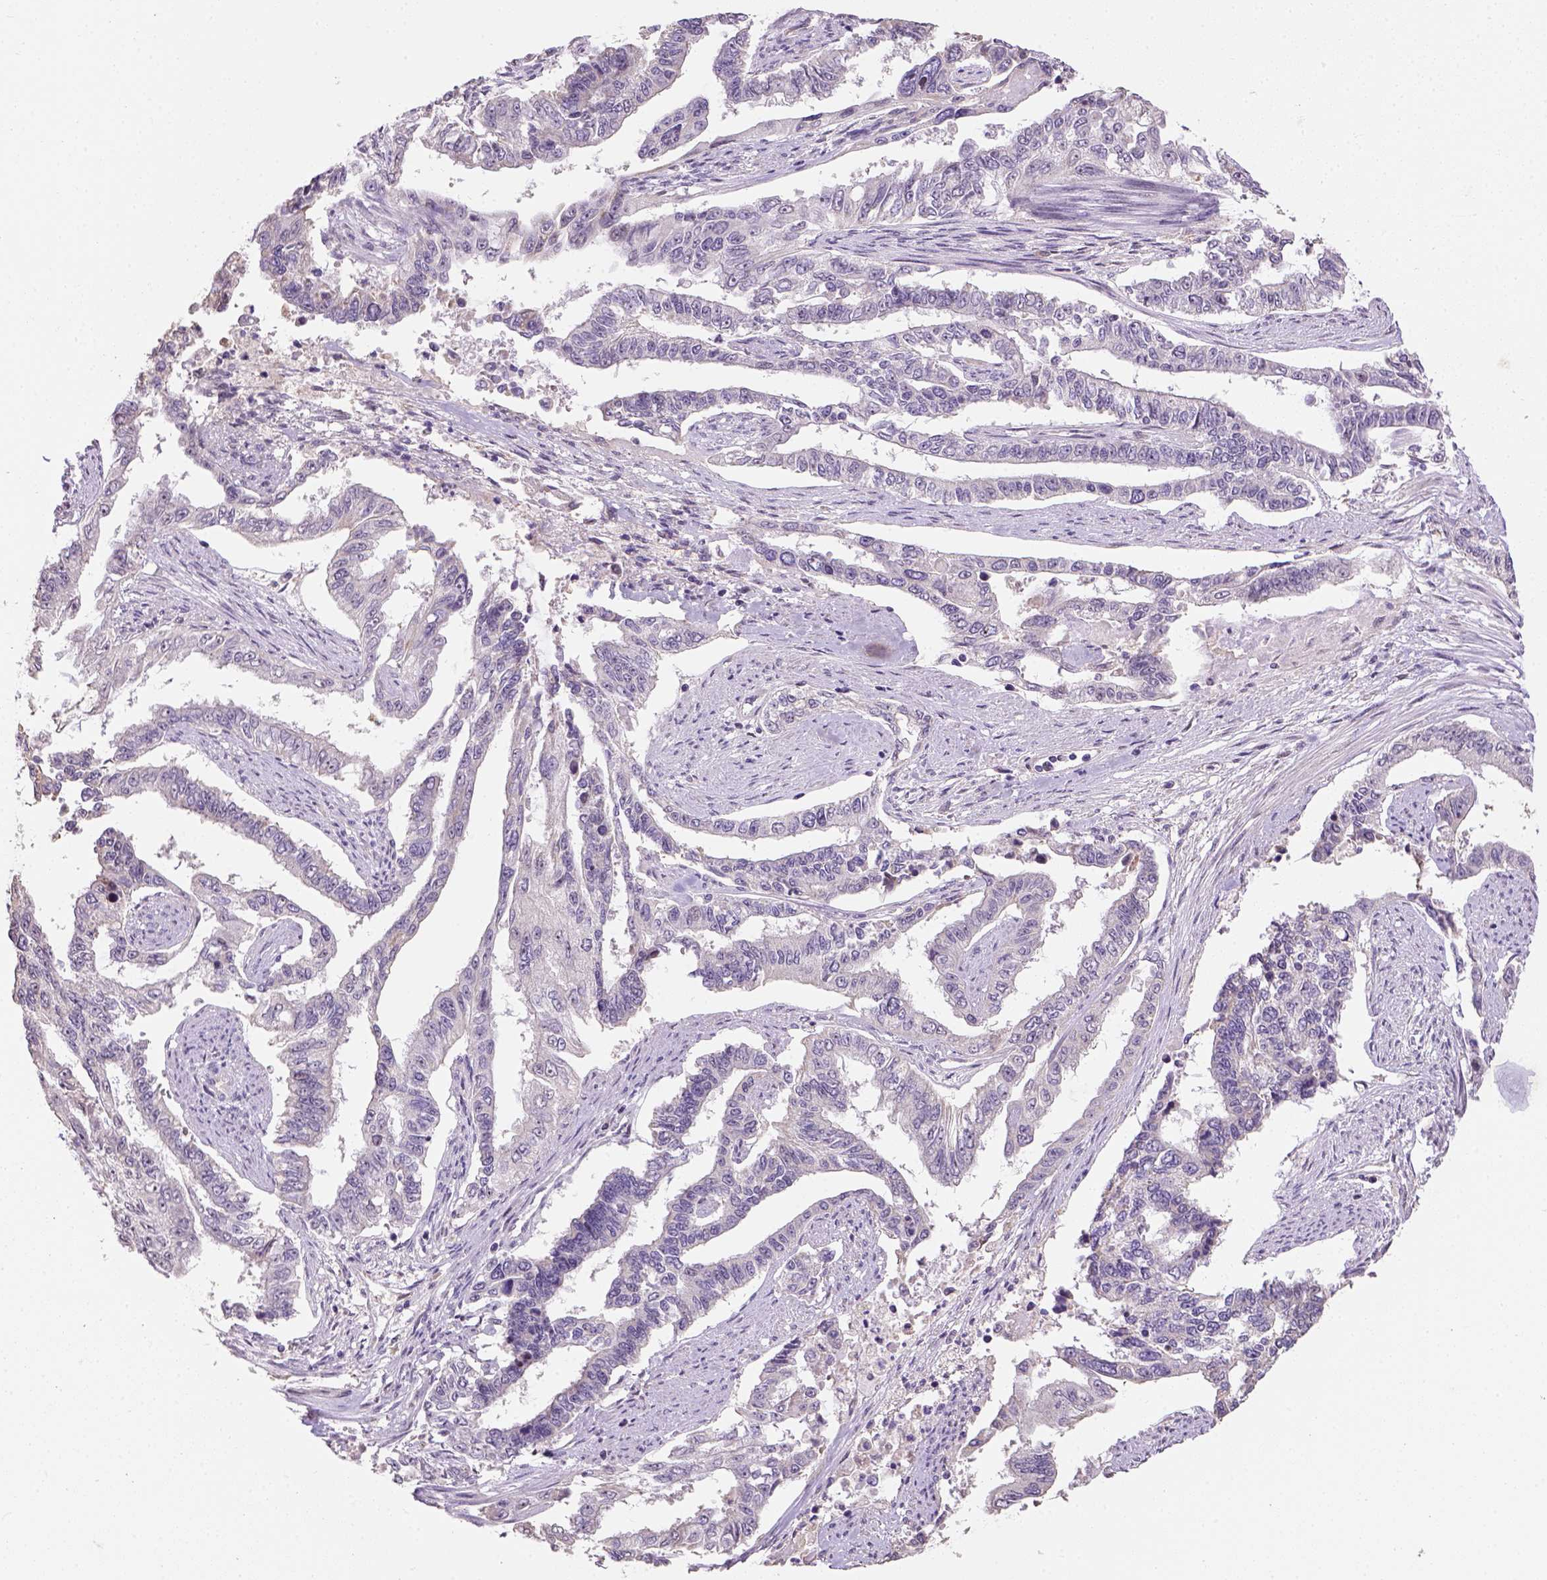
{"staining": {"intensity": "negative", "quantity": "none", "location": "none"}, "tissue": "endometrial cancer", "cell_type": "Tumor cells", "image_type": "cancer", "snomed": [{"axis": "morphology", "description": "Adenocarcinoma, NOS"}, {"axis": "topography", "description": "Uterus"}], "caption": "The photomicrograph reveals no significant expression in tumor cells of endometrial cancer (adenocarcinoma).", "gene": "DDX50", "patient": {"sex": "female", "age": 59}}